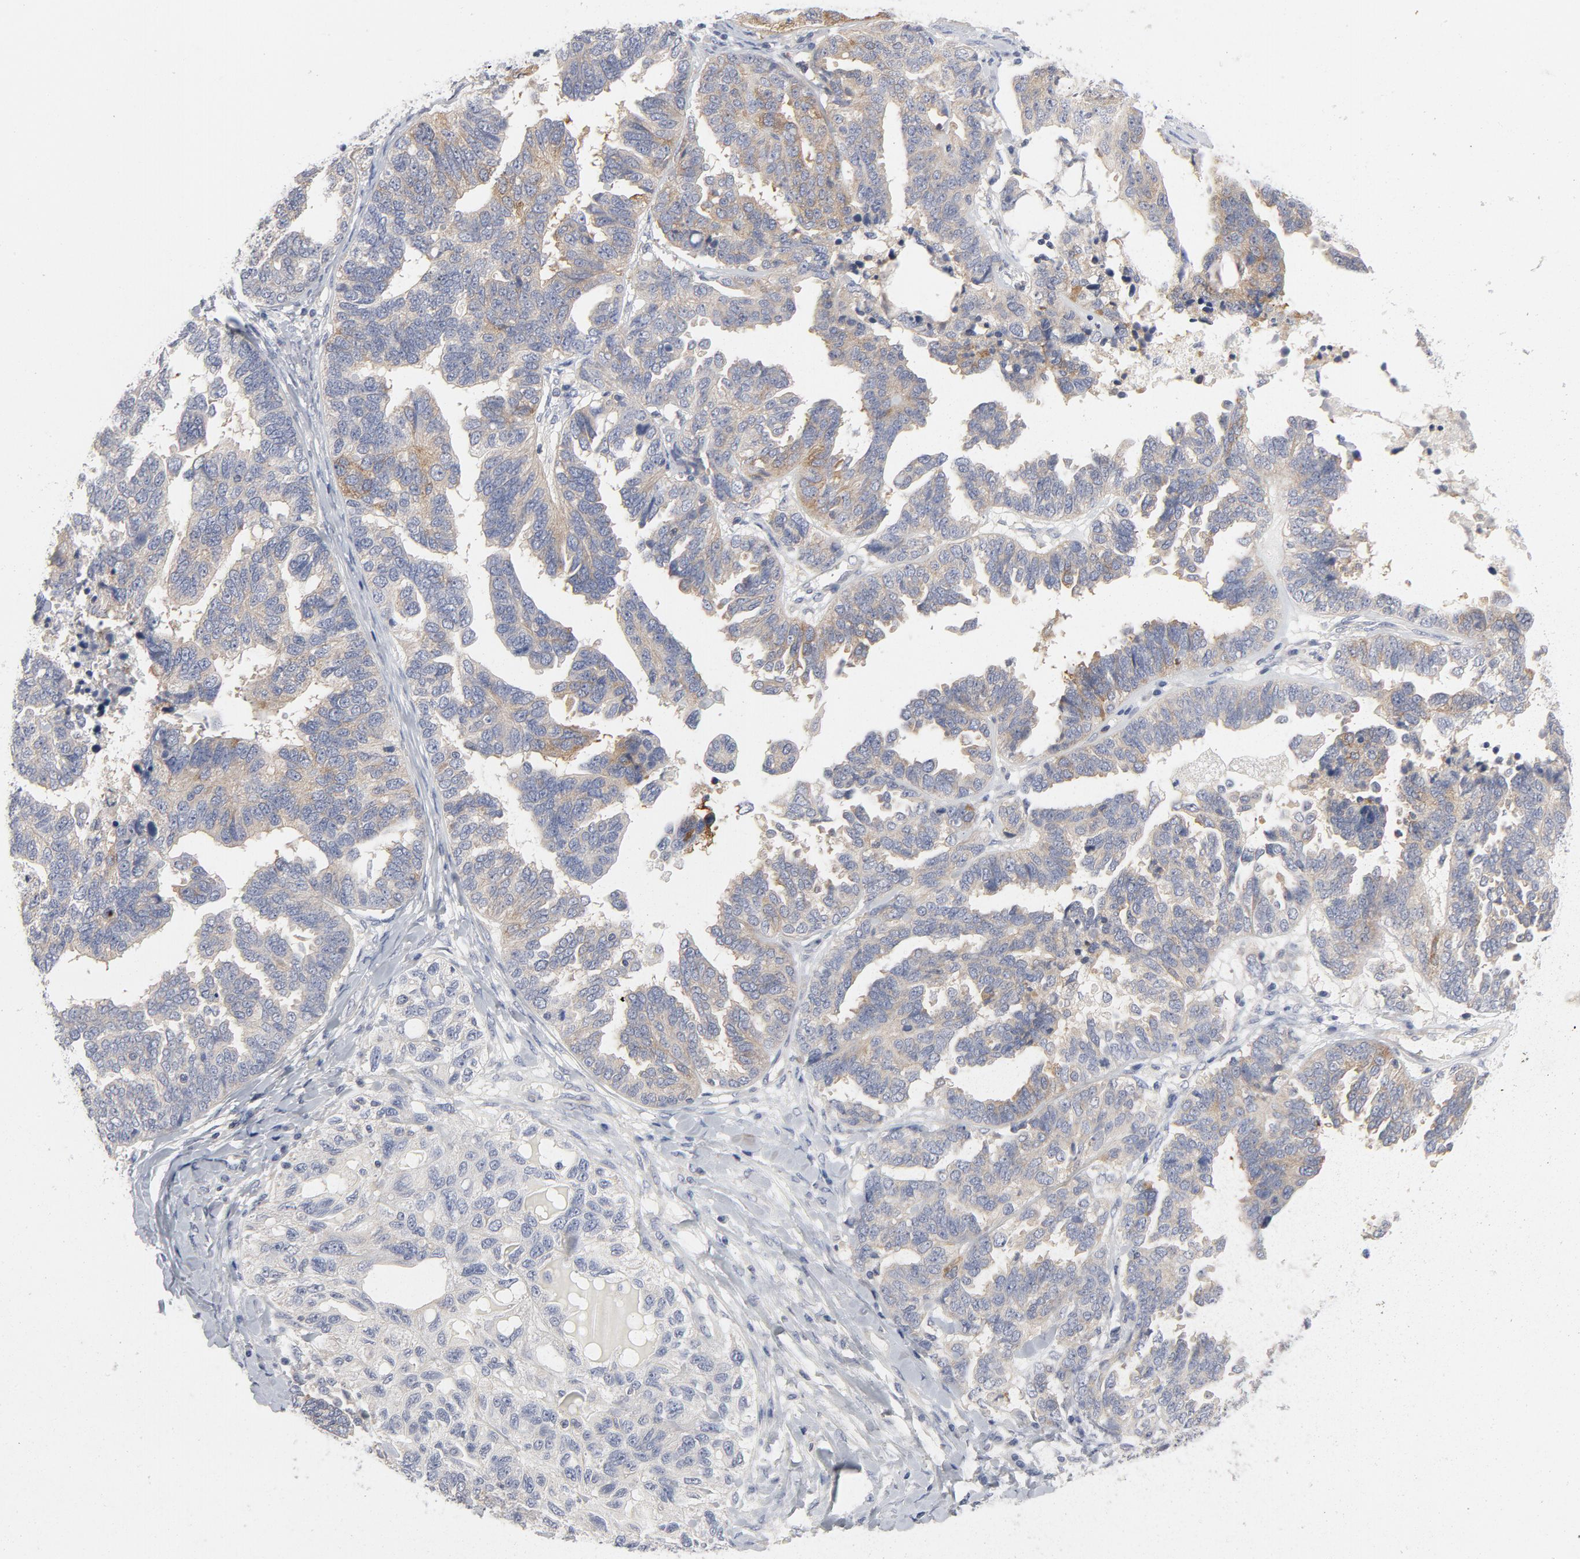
{"staining": {"intensity": "weak", "quantity": ">75%", "location": "cytoplasmic/membranous"}, "tissue": "ovarian cancer", "cell_type": "Tumor cells", "image_type": "cancer", "snomed": [{"axis": "morphology", "description": "Cystadenocarcinoma, serous, NOS"}, {"axis": "topography", "description": "Ovary"}], "caption": "A histopathology image of ovarian serous cystadenocarcinoma stained for a protein exhibits weak cytoplasmic/membranous brown staining in tumor cells. Nuclei are stained in blue.", "gene": "ROCK1", "patient": {"sex": "female", "age": 82}}